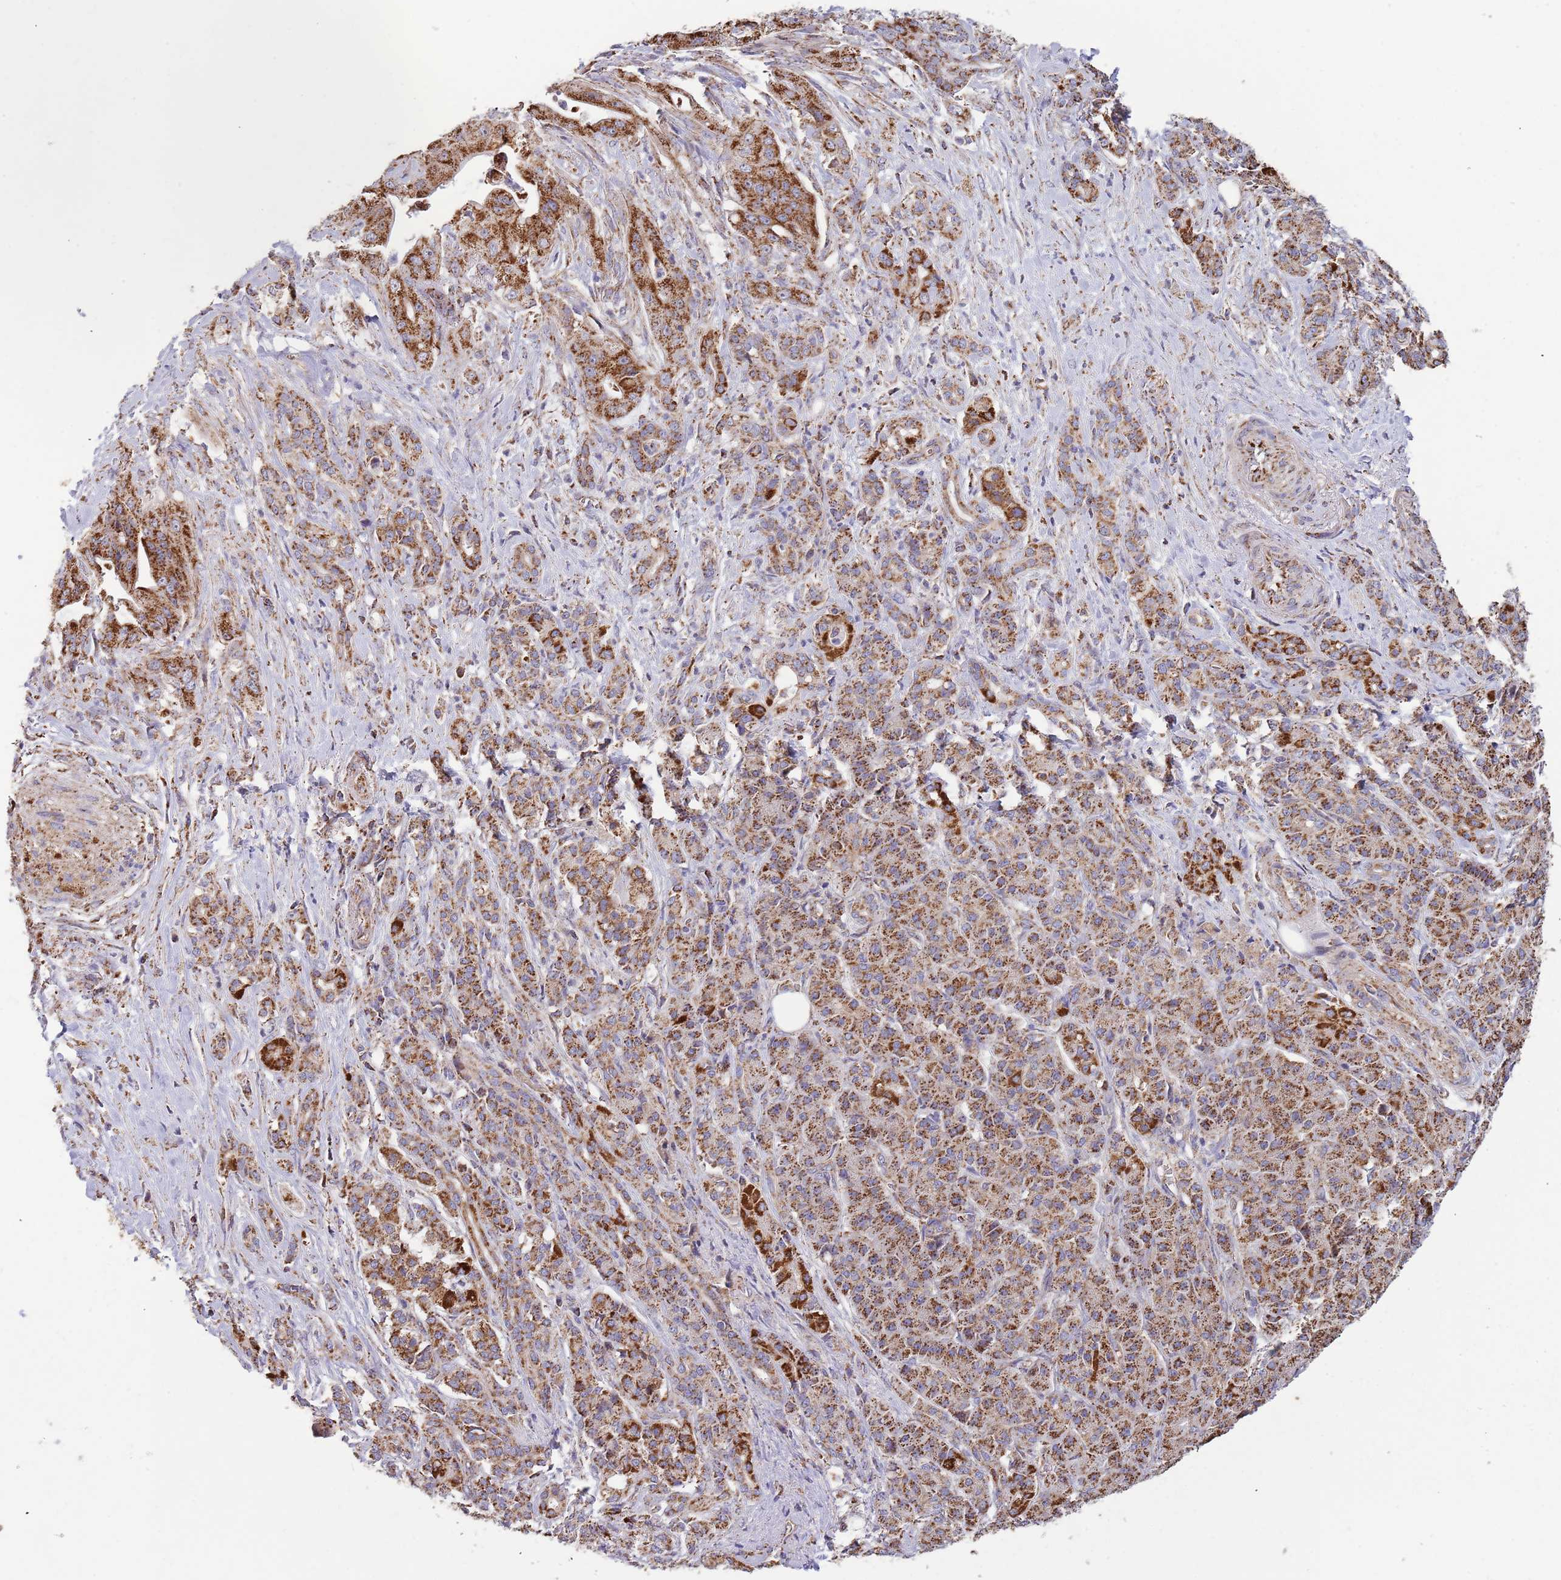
{"staining": {"intensity": "strong", "quantity": ">75%", "location": "cytoplasmic/membranous"}, "tissue": "pancreatic cancer", "cell_type": "Tumor cells", "image_type": "cancer", "snomed": [{"axis": "morphology", "description": "Adenocarcinoma, NOS"}, {"axis": "topography", "description": "Pancreas"}], "caption": "This histopathology image shows IHC staining of pancreatic cancer (adenocarcinoma), with high strong cytoplasmic/membranous expression in approximately >75% of tumor cells.", "gene": "VPS16", "patient": {"sex": "male", "age": 57}}